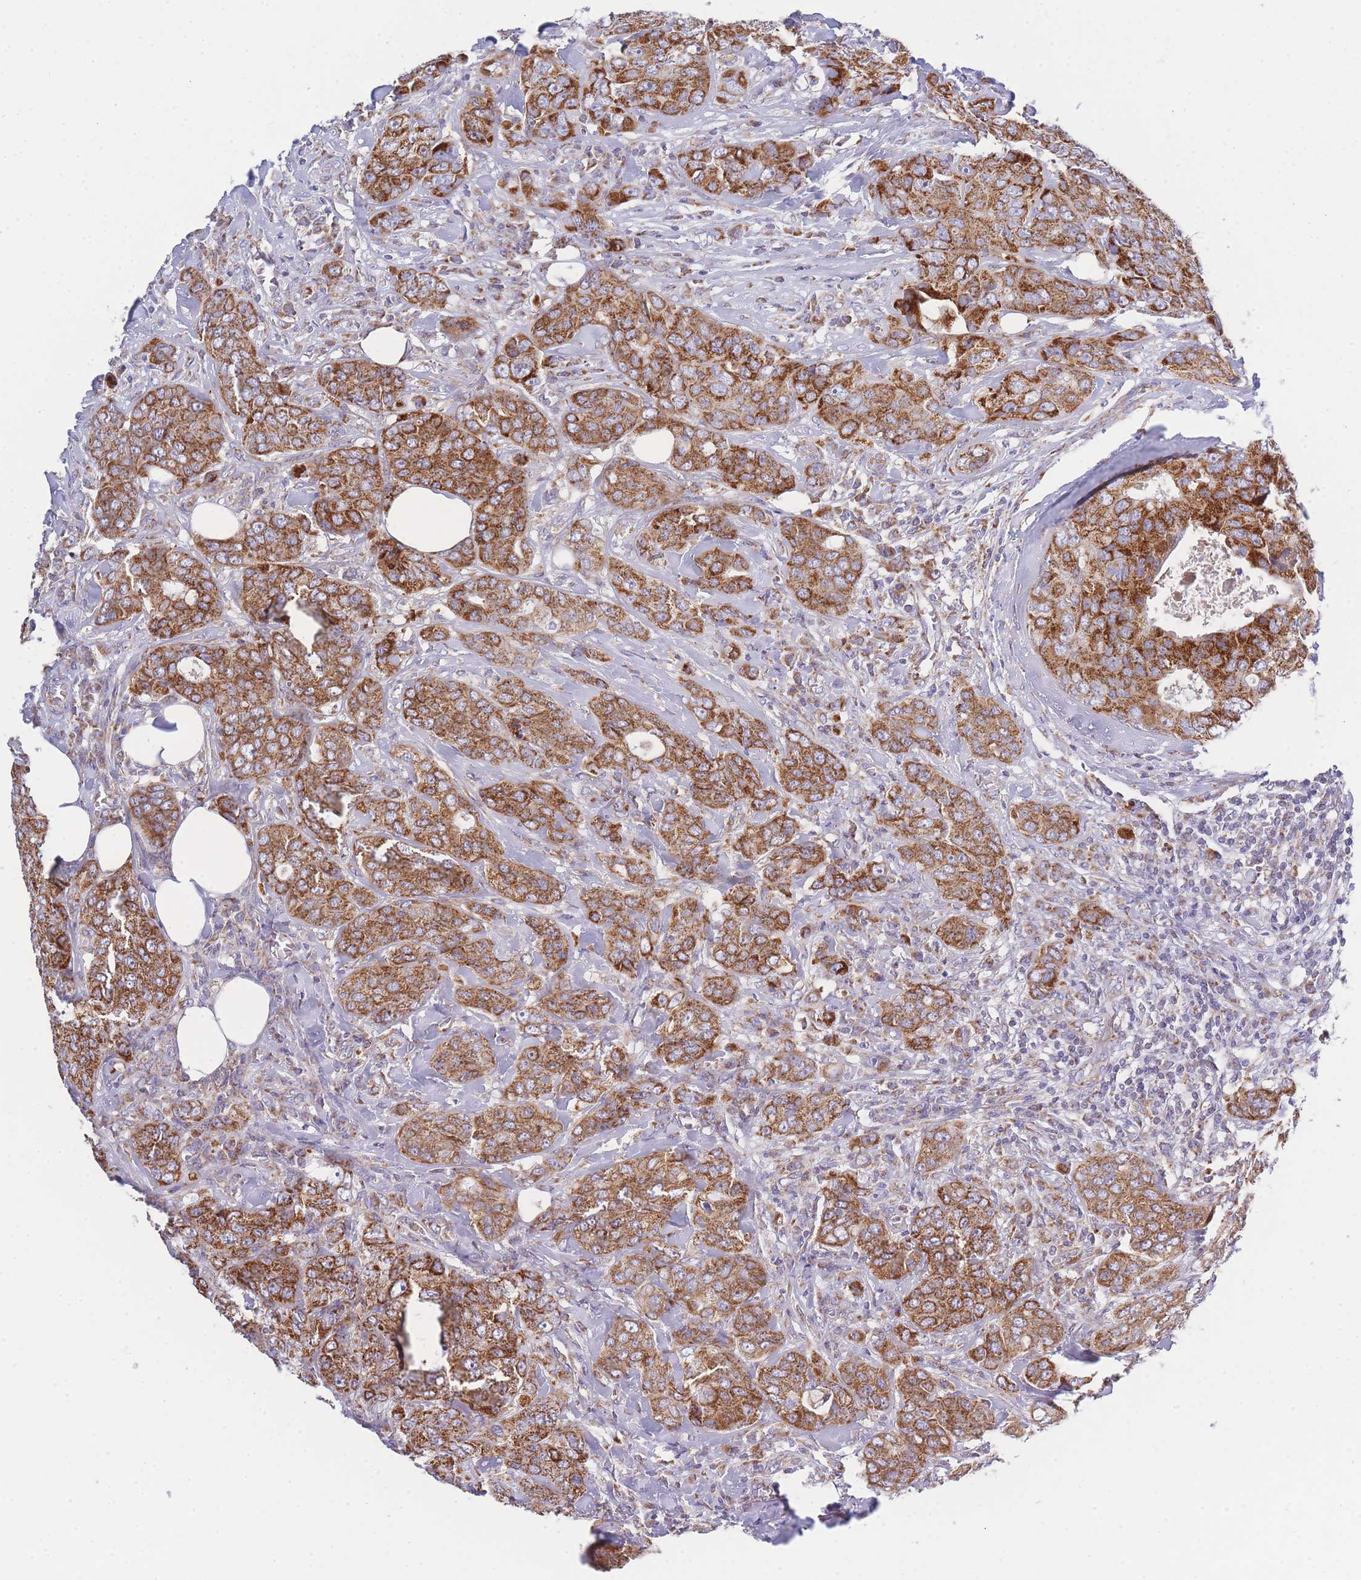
{"staining": {"intensity": "strong", "quantity": ">75%", "location": "cytoplasmic/membranous"}, "tissue": "breast cancer", "cell_type": "Tumor cells", "image_type": "cancer", "snomed": [{"axis": "morphology", "description": "Duct carcinoma"}, {"axis": "topography", "description": "Breast"}], "caption": "Breast cancer stained for a protein (brown) exhibits strong cytoplasmic/membranous positive positivity in about >75% of tumor cells.", "gene": "MRPS11", "patient": {"sex": "female", "age": 43}}